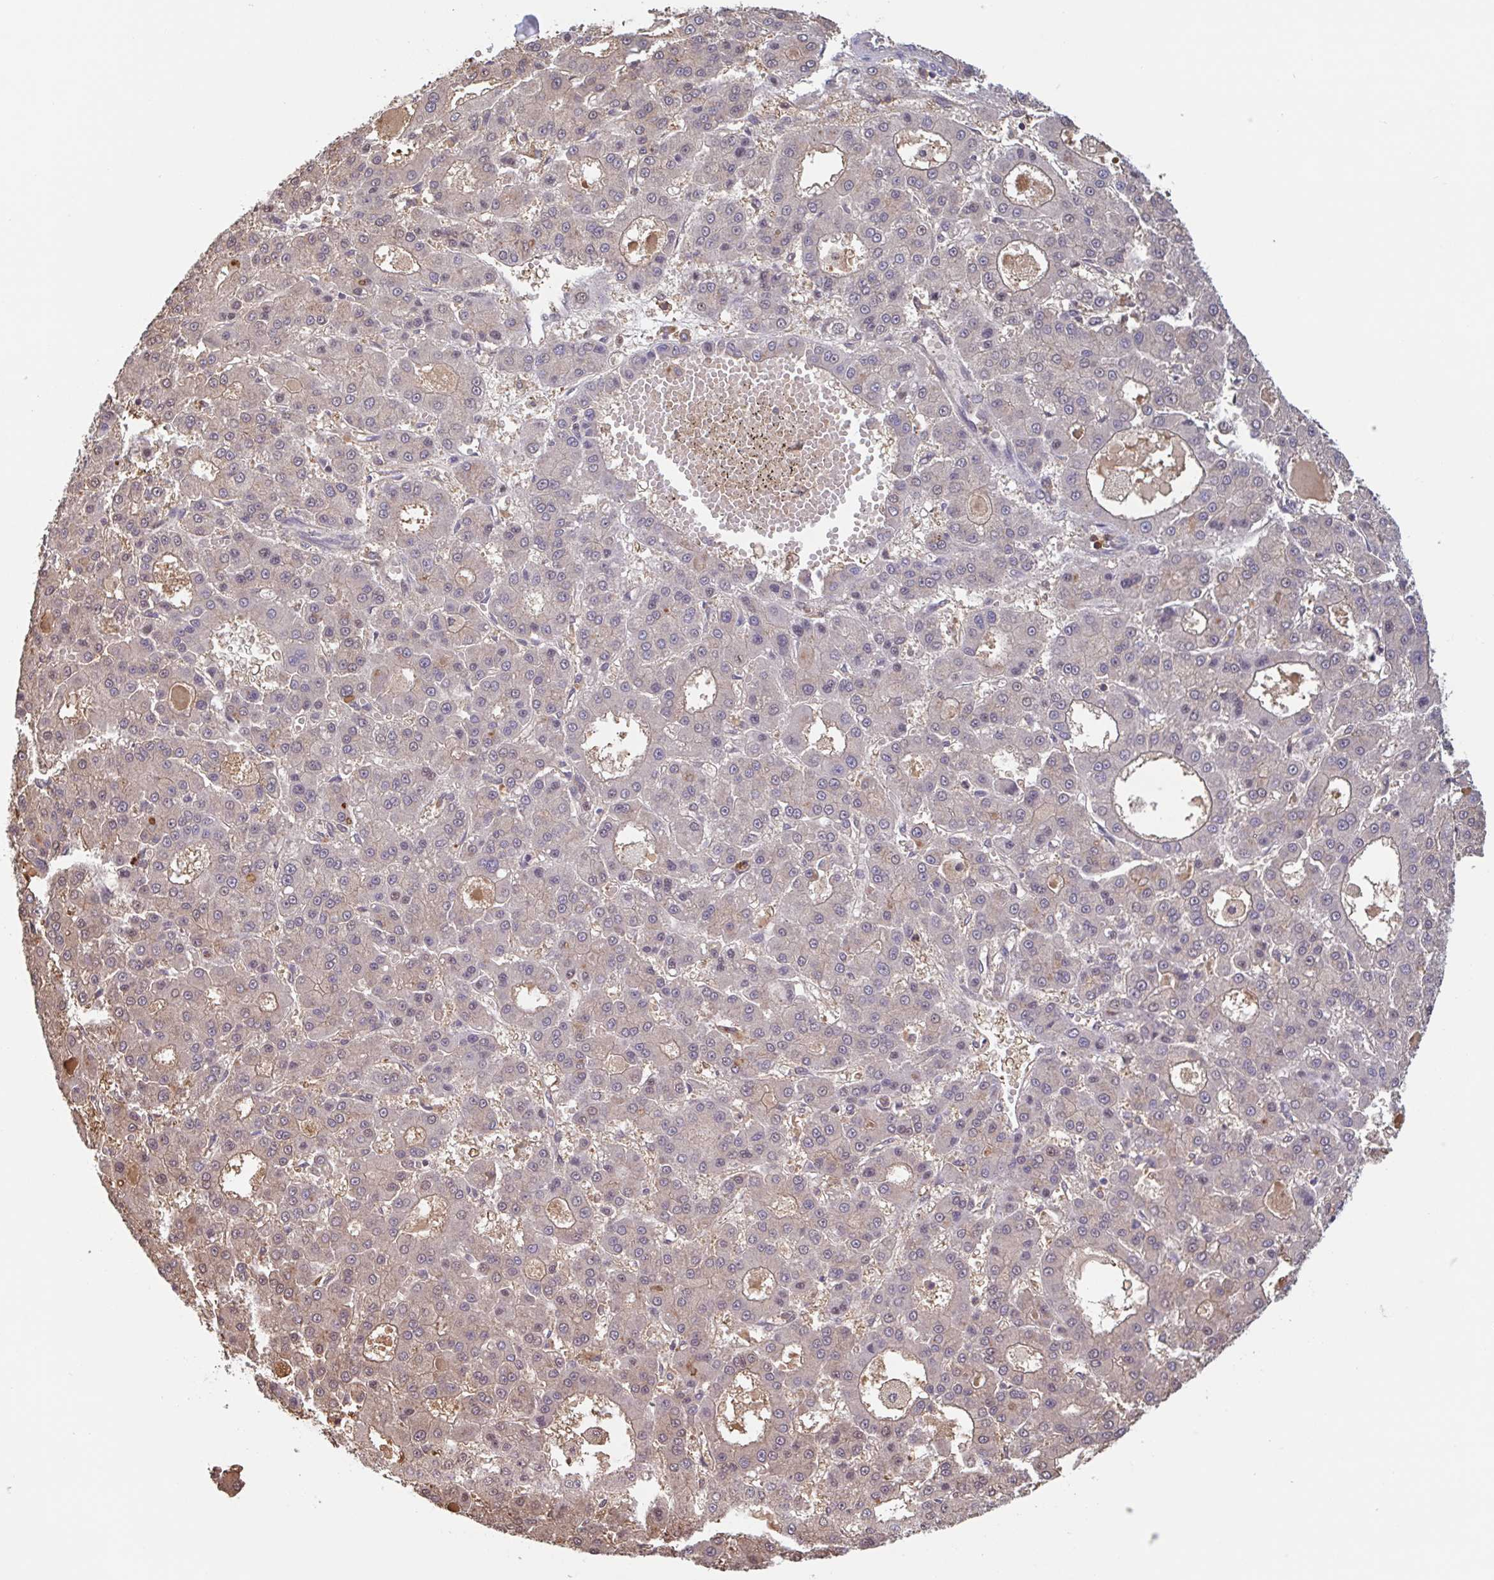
{"staining": {"intensity": "negative", "quantity": "none", "location": "none"}, "tissue": "liver cancer", "cell_type": "Tumor cells", "image_type": "cancer", "snomed": [{"axis": "morphology", "description": "Carcinoma, Hepatocellular, NOS"}, {"axis": "topography", "description": "Liver"}], "caption": "The image shows no significant staining in tumor cells of liver hepatocellular carcinoma.", "gene": "OTOP2", "patient": {"sex": "male", "age": 70}}